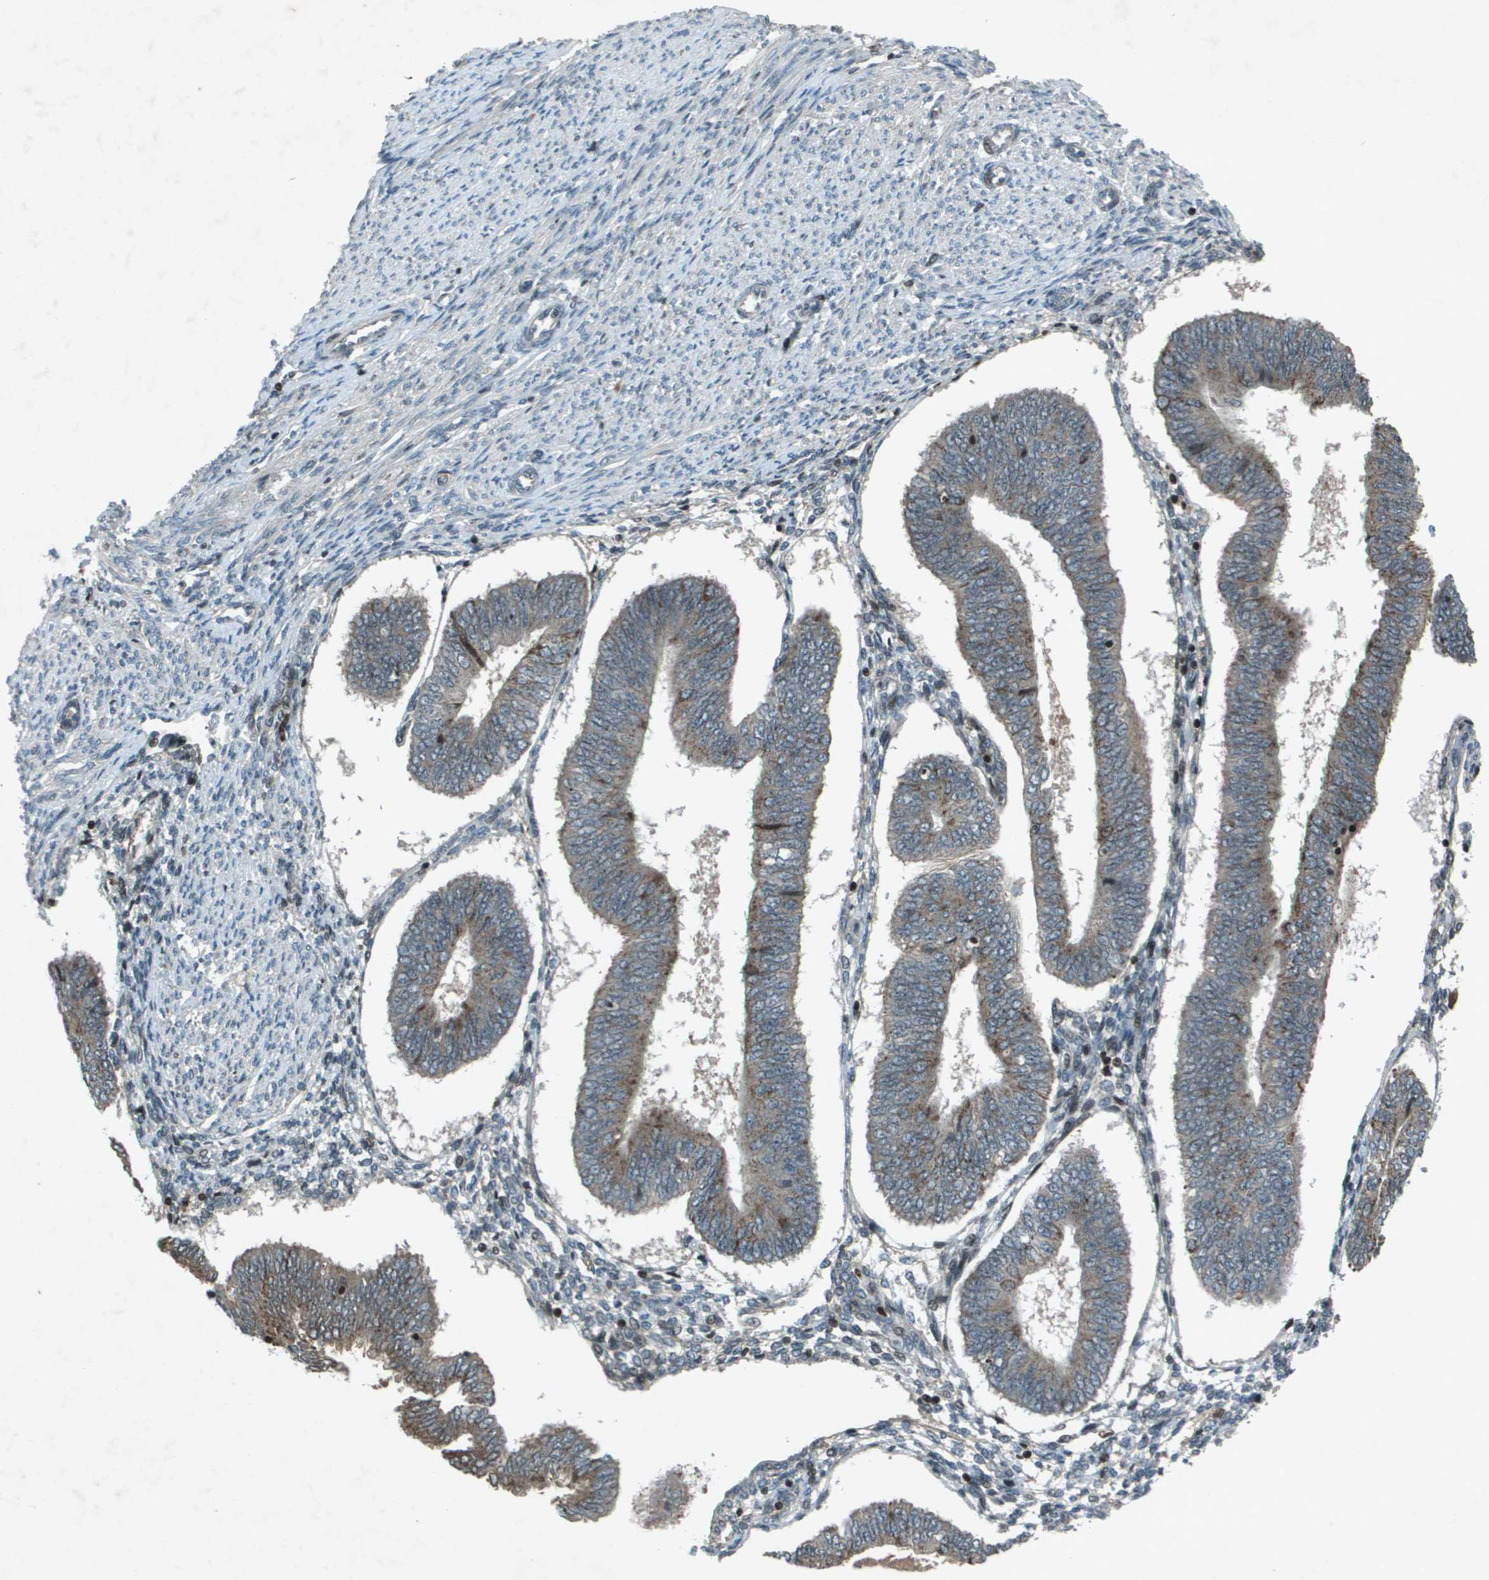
{"staining": {"intensity": "weak", "quantity": "<25%", "location": "cytoplasmic/membranous"}, "tissue": "endometrial cancer", "cell_type": "Tumor cells", "image_type": "cancer", "snomed": [{"axis": "morphology", "description": "Adenocarcinoma, NOS"}, {"axis": "topography", "description": "Endometrium"}], "caption": "Endometrial adenocarcinoma stained for a protein using immunohistochemistry displays no expression tumor cells.", "gene": "CXCL12", "patient": {"sex": "female", "age": 58}}